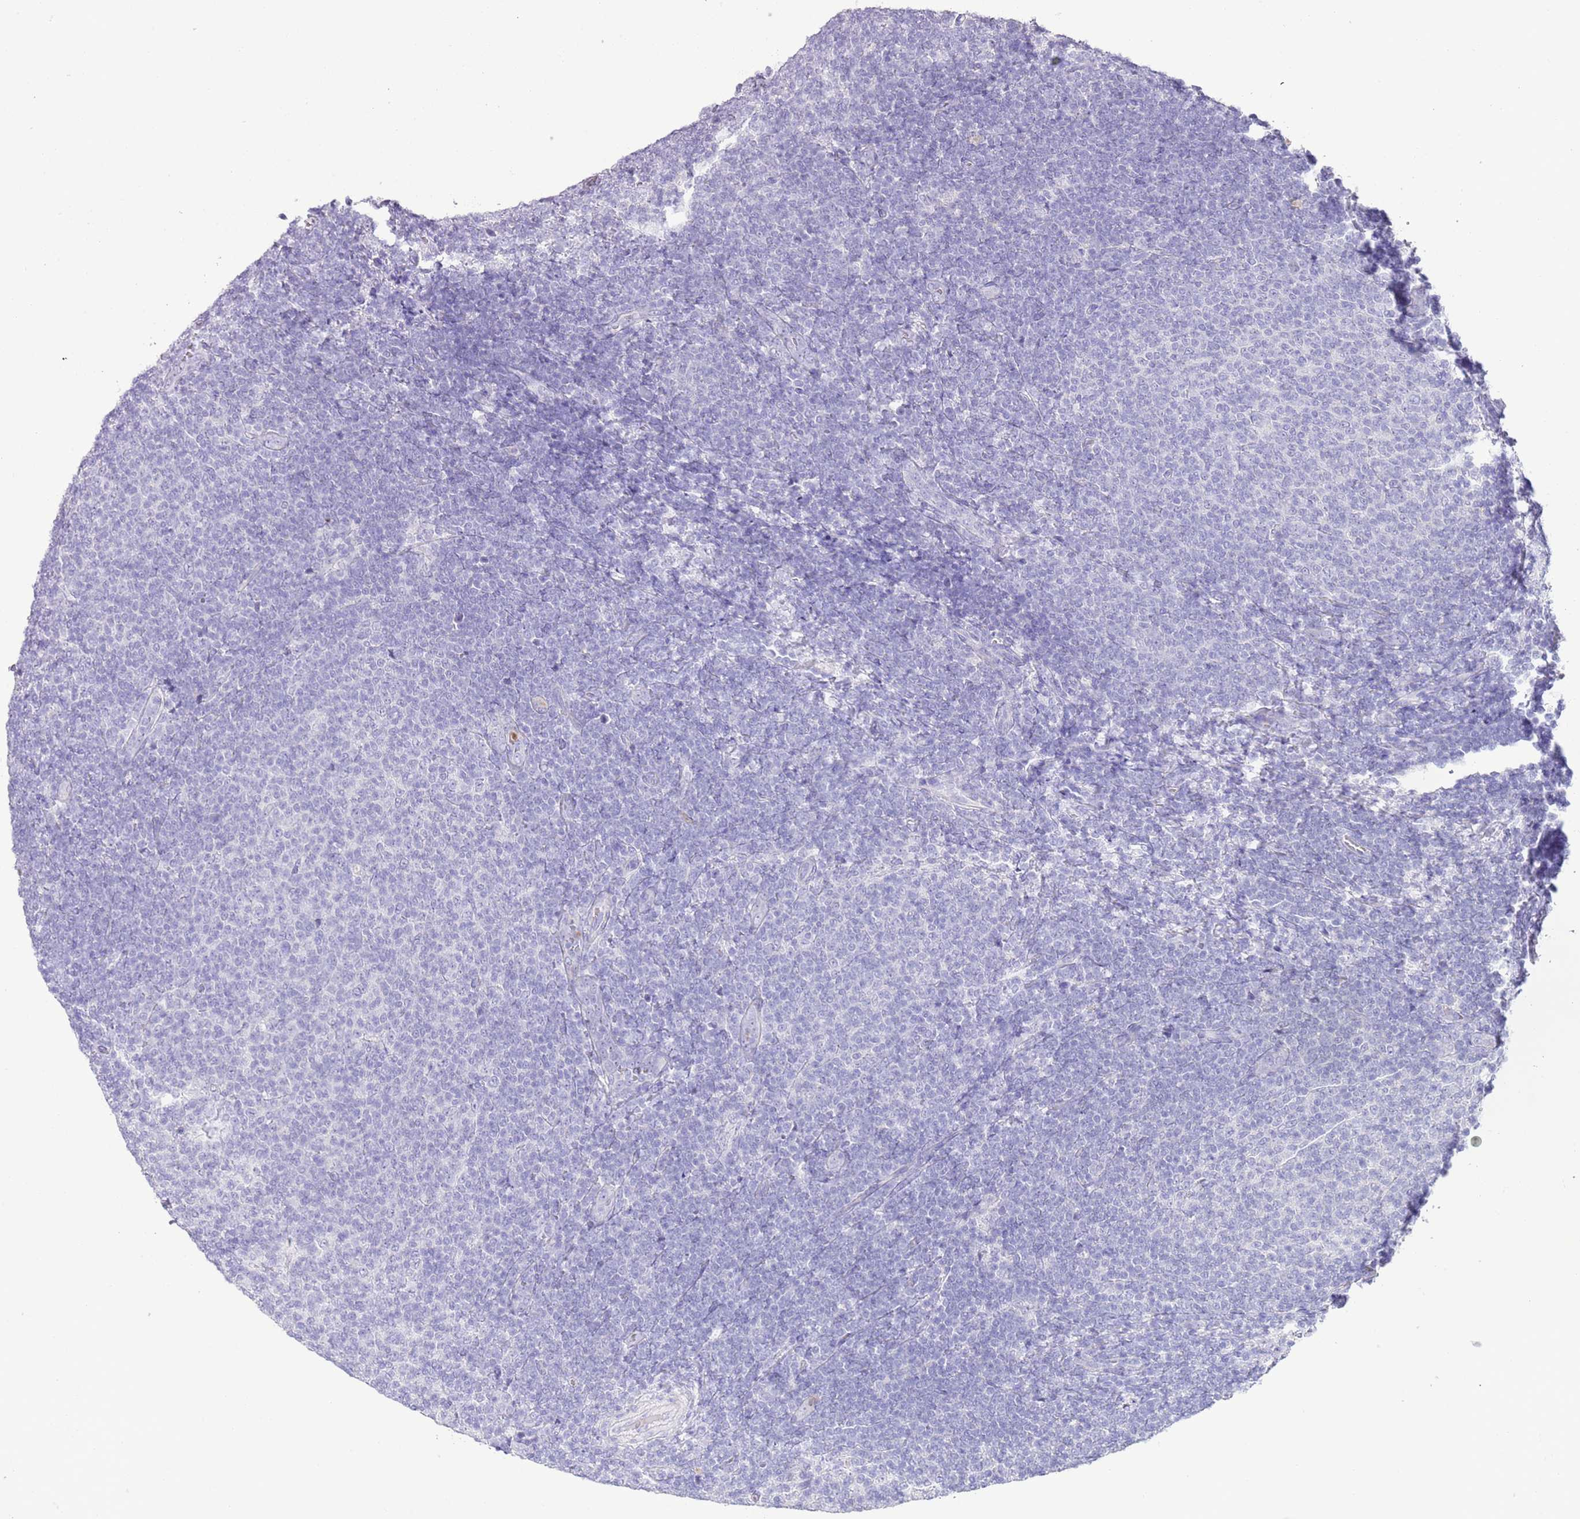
{"staining": {"intensity": "negative", "quantity": "none", "location": "none"}, "tissue": "lymphoma", "cell_type": "Tumor cells", "image_type": "cancer", "snomed": [{"axis": "morphology", "description": "Malignant lymphoma, non-Hodgkin's type, Low grade"}, {"axis": "topography", "description": "Lymph node"}], "caption": "DAB (3,3'-diaminobenzidine) immunohistochemical staining of human lymphoma shows no significant positivity in tumor cells.", "gene": "OR2Z1", "patient": {"sex": "male", "age": 66}}